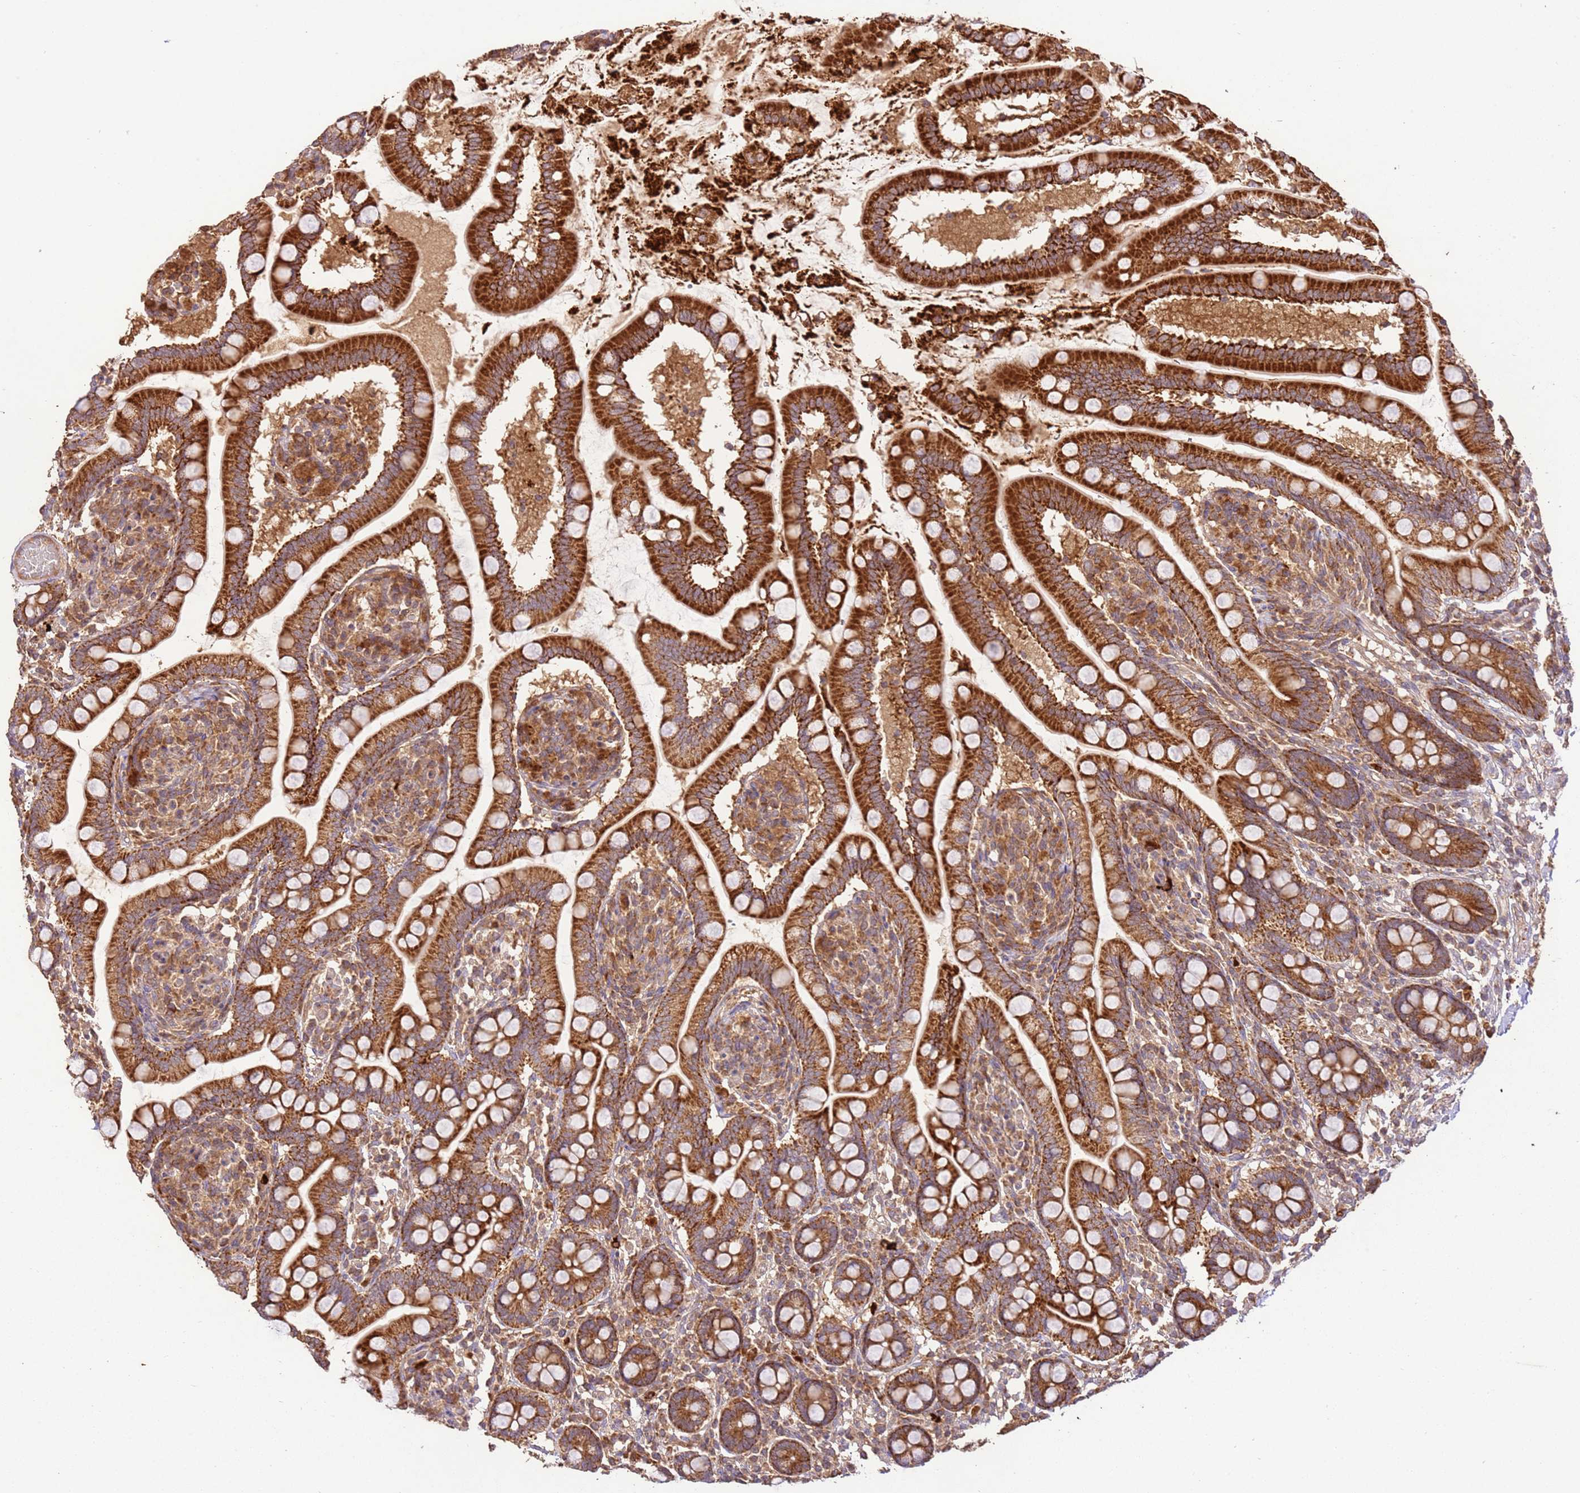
{"staining": {"intensity": "strong", "quantity": ">75%", "location": "cytoplasmic/membranous"}, "tissue": "small intestine", "cell_type": "Glandular cells", "image_type": "normal", "snomed": [{"axis": "morphology", "description": "Normal tissue, NOS"}, {"axis": "topography", "description": "Small intestine"}], "caption": "Protein staining exhibits strong cytoplasmic/membranous staining in about >75% of glandular cells in unremarkable small intestine.", "gene": "LRRC28", "patient": {"sex": "female", "age": 64}}